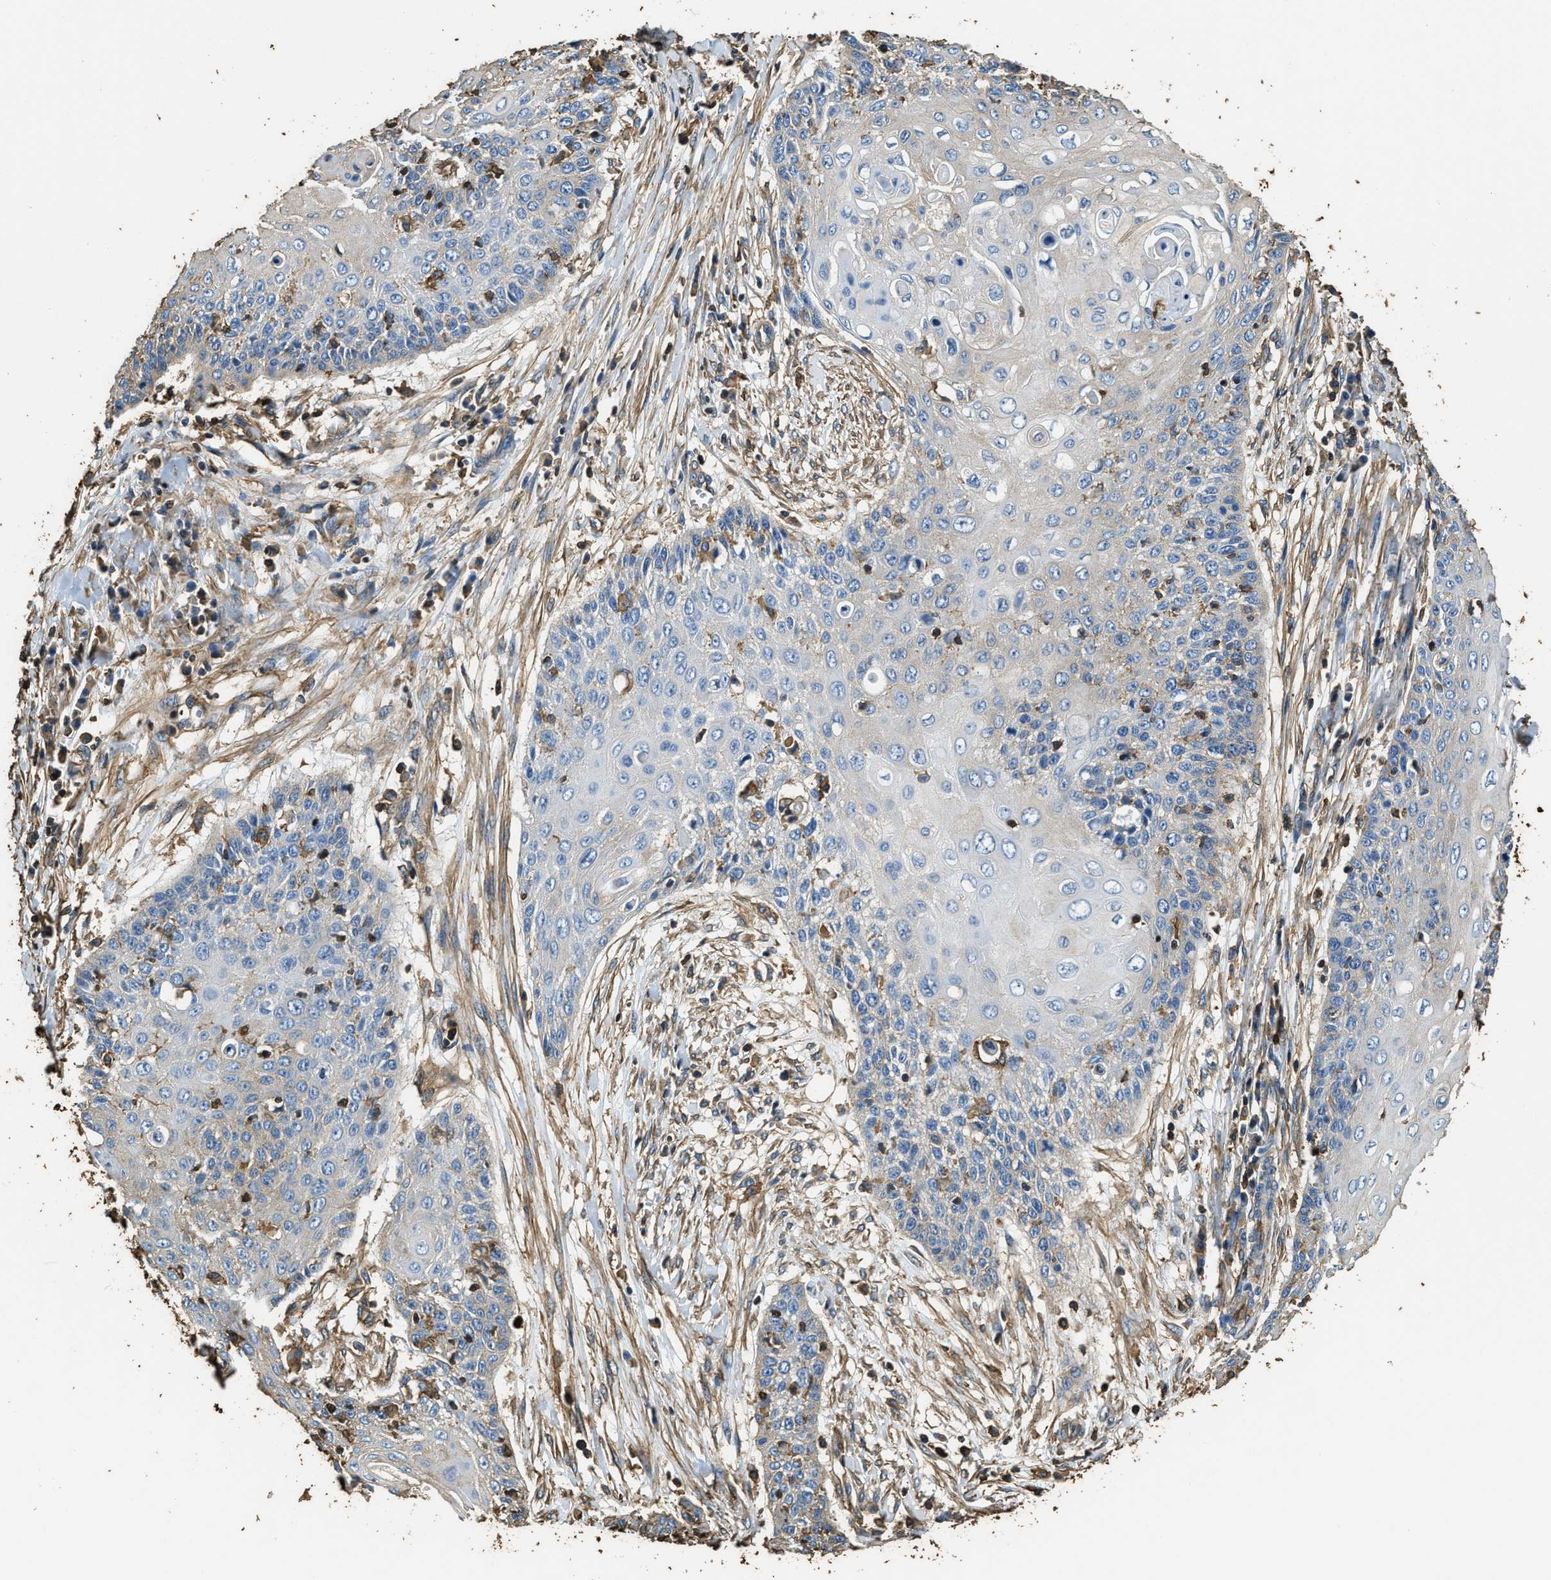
{"staining": {"intensity": "negative", "quantity": "none", "location": "none"}, "tissue": "cervical cancer", "cell_type": "Tumor cells", "image_type": "cancer", "snomed": [{"axis": "morphology", "description": "Squamous cell carcinoma, NOS"}, {"axis": "topography", "description": "Cervix"}], "caption": "Tumor cells show no significant protein positivity in cervical squamous cell carcinoma.", "gene": "ACCS", "patient": {"sex": "female", "age": 39}}